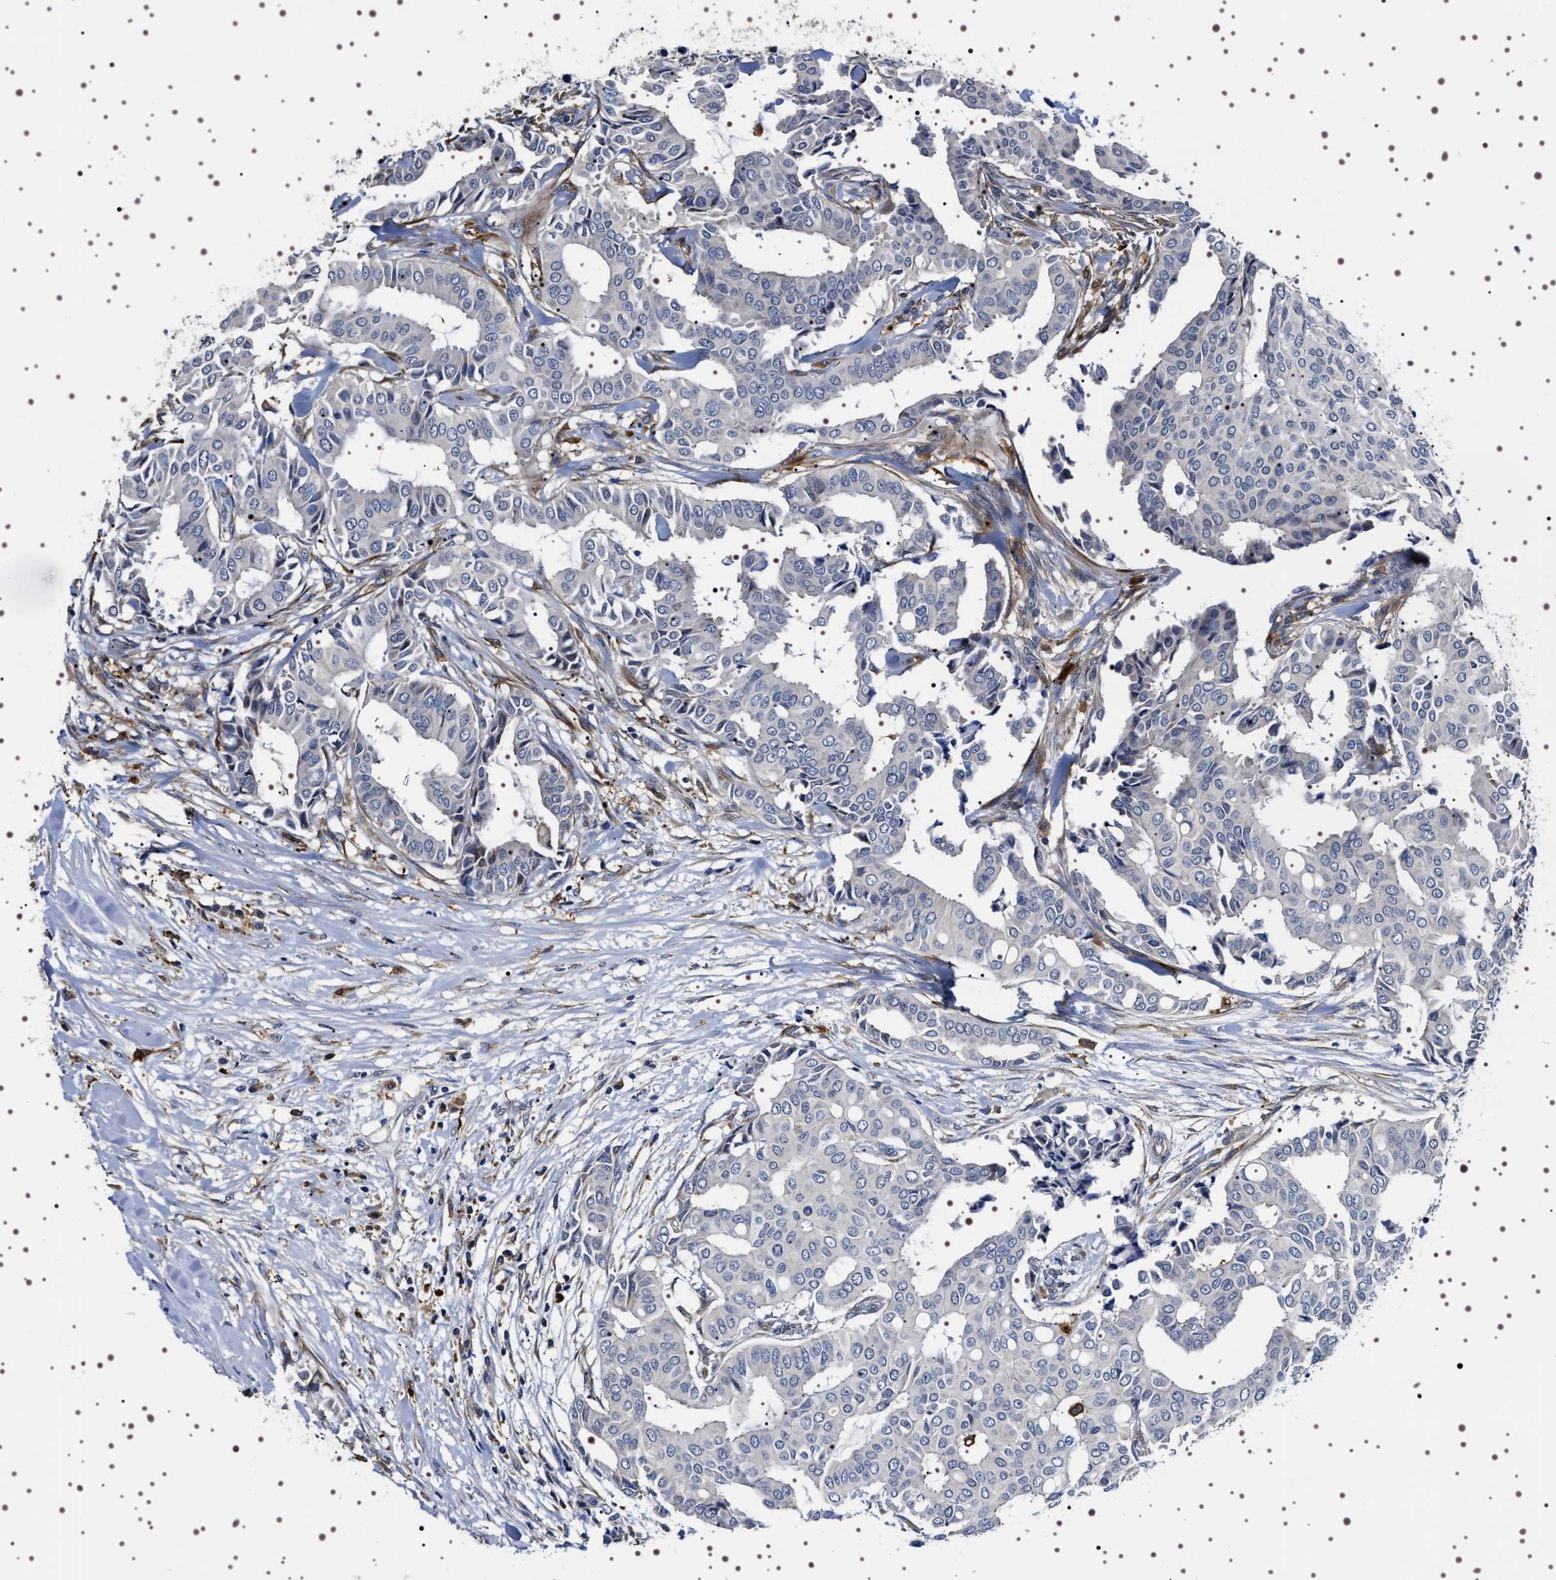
{"staining": {"intensity": "negative", "quantity": "none", "location": "none"}, "tissue": "head and neck cancer", "cell_type": "Tumor cells", "image_type": "cancer", "snomed": [{"axis": "morphology", "description": "Adenocarcinoma, NOS"}, {"axis": "topography", "description": "Salivary gland"}, {"axis": "topography", "description": "Head-Neck"}], "caption": "A histopathology image of human adenocarcinoma (head and neck) is negative for staining in tumor cells.", "gene": "ALPL", "patient": {"sex": "female", "age": 59}}